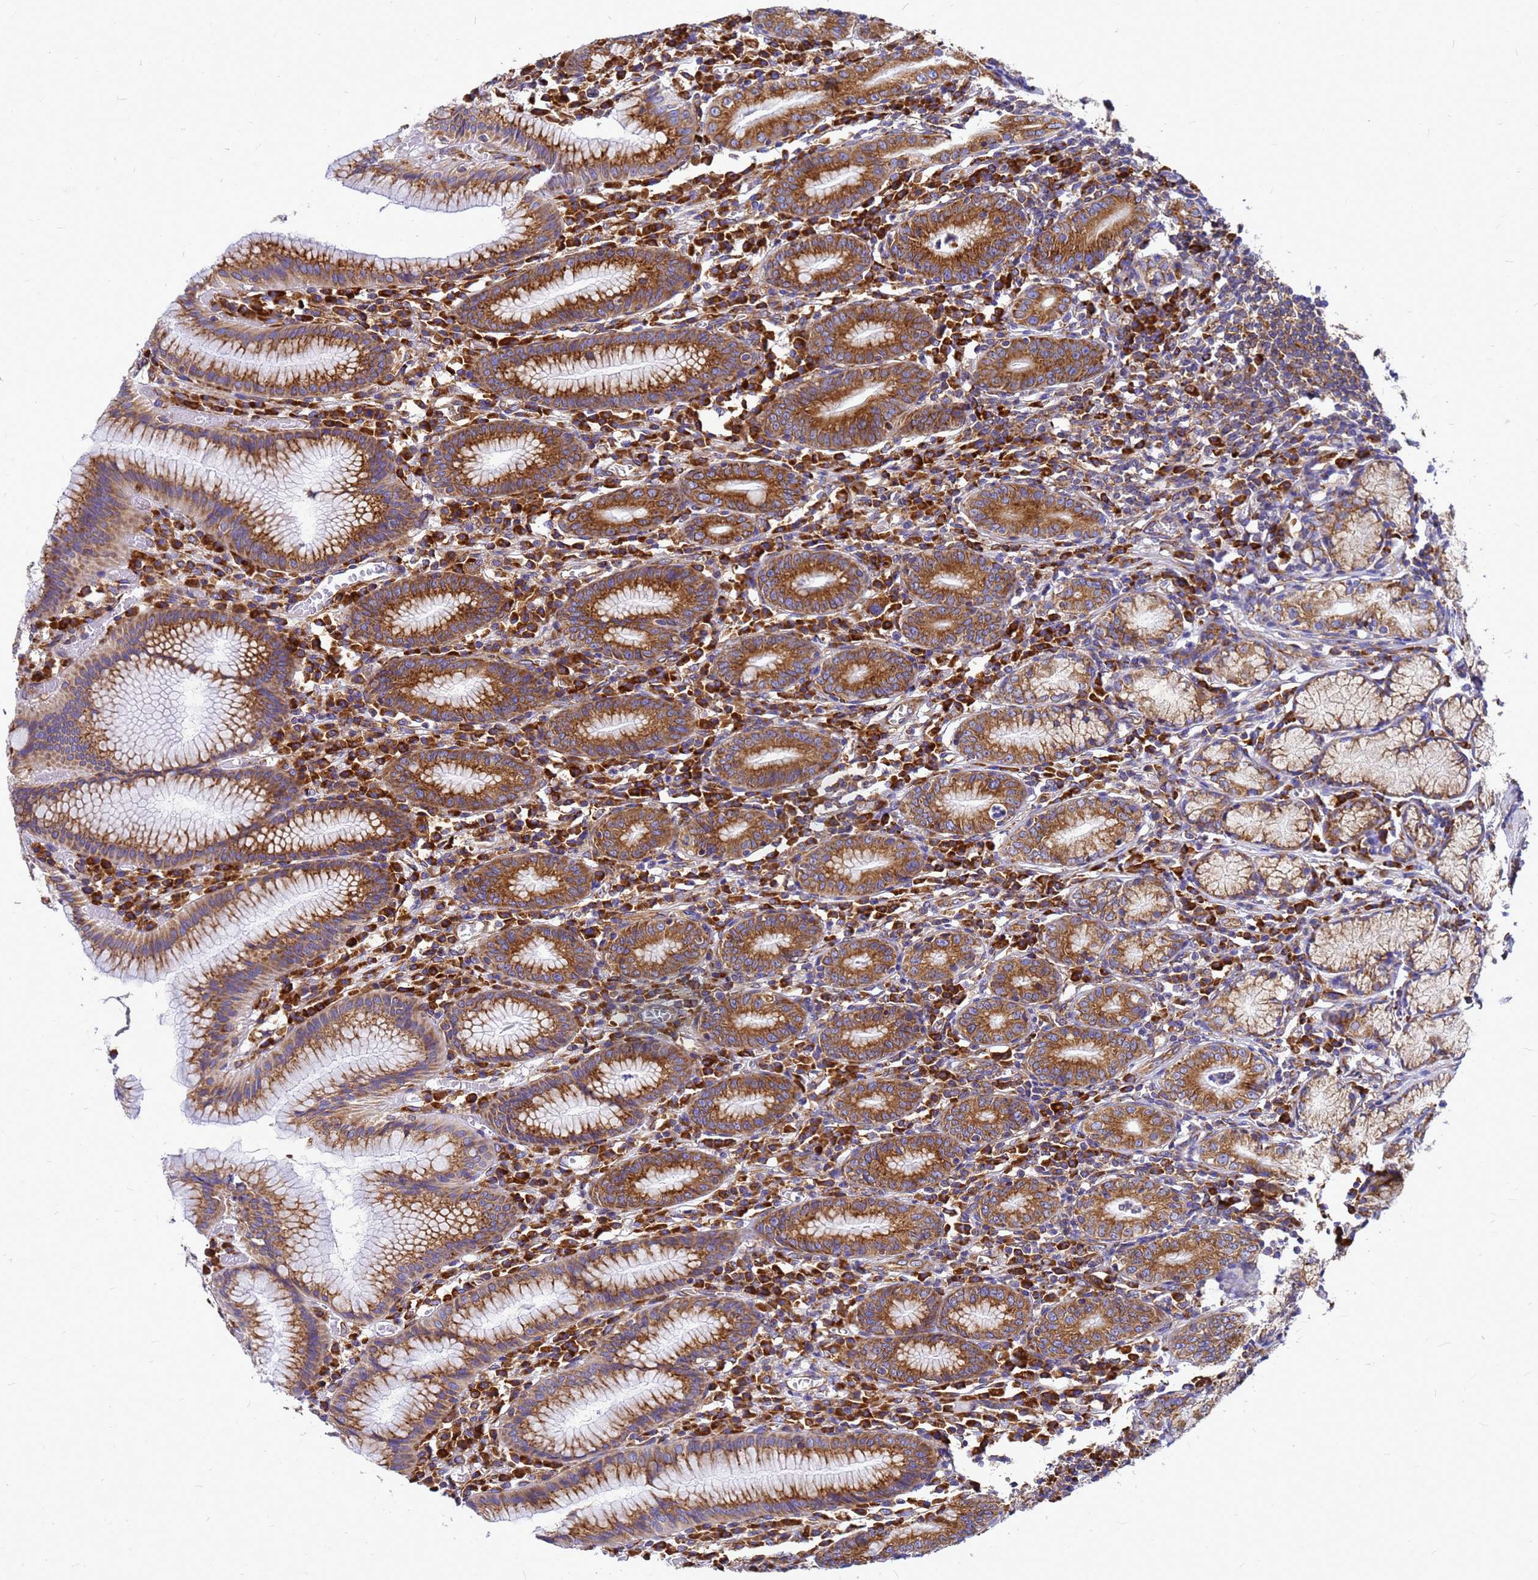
{"staining": {"intensity": "strong", "quantity": ">75%", "location": "cytoplasmic/membranous"}, "tissue": "stomach", "cell_type": "Glandular cells", "image_type": "normal", "snomed": [{"axis": "morphology", "description": "Normal tissue, NOS"}, {"axis": "topography", "description": "Stomach"}], "caption": "This photomicrograph demonstrates immunohistochemistry staining of benign stomach, with high strong cytoplasmic/membranous positivity in approximately >75% of glandular cells.", "gene": "EEF1D", "patient": {"sex": "male", "age": 55}}